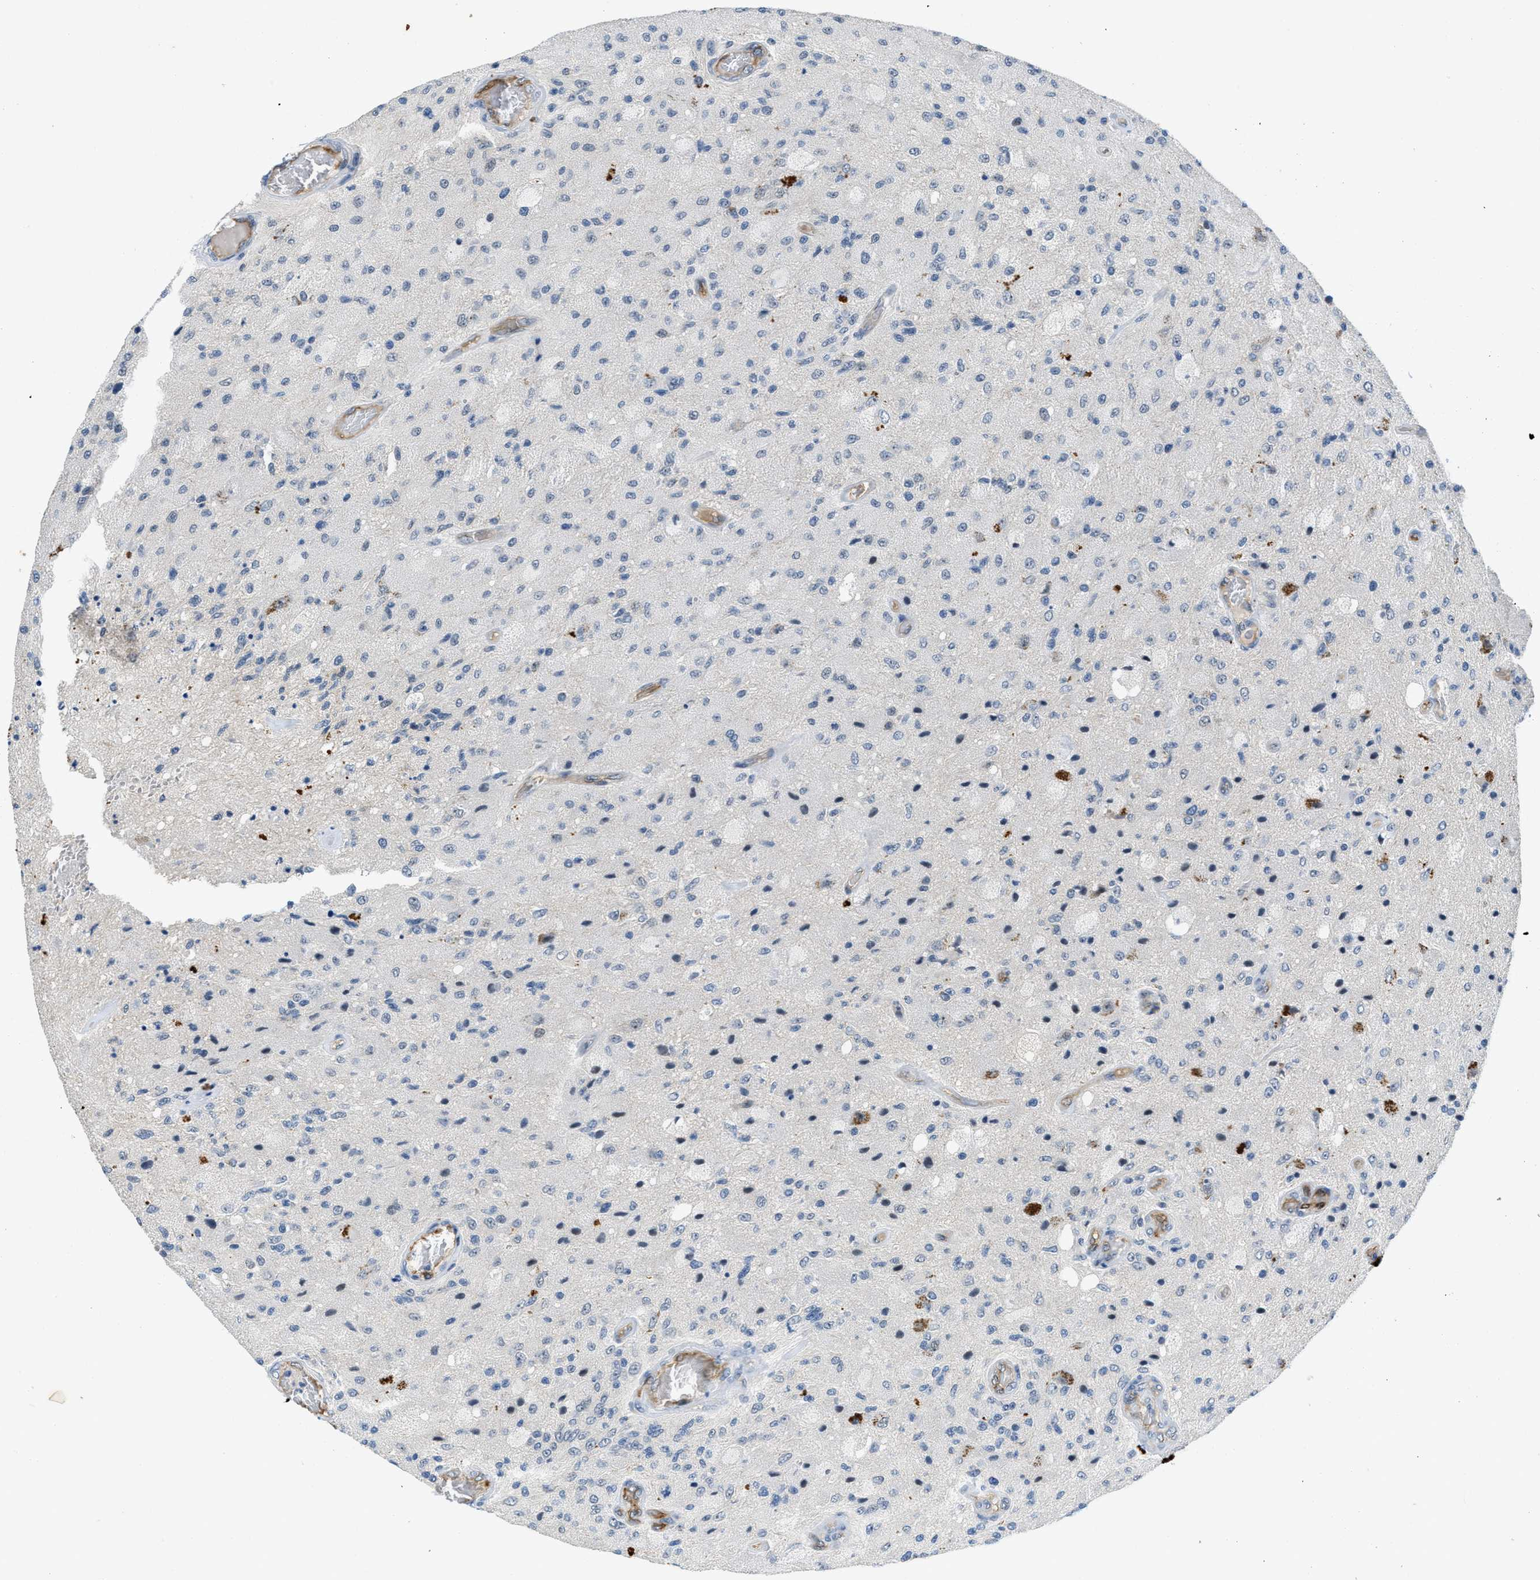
{"staining": {"intensity": "negative", "quantity": "none", "location": "none"}, "tissue": "glioma", "cell_type": "Tumor cells", "image_type": "cancer", "snomed": [{"axis": "morphology", "description": "Normal tissue, NOS"}, {"axis": "morphology", "description": "Glioma, malignant, High grade"}, {"axis": "topography", "description": "Cerebral cortex"}], "caption": "DAB (3,3'-diaminobenzidine) immunohistochemical staining of glioma demonstrates no significant staining in tumor cells. Brightfield microscopy of immunohistochemistry (IHC) stained with DAB (3,3'-diaminobenzidine) (brown) and hematoxylin (blue), captured at high magnification.", "gene": "SLCO2A1", "patient": {"sex": "male", "age": 77}}